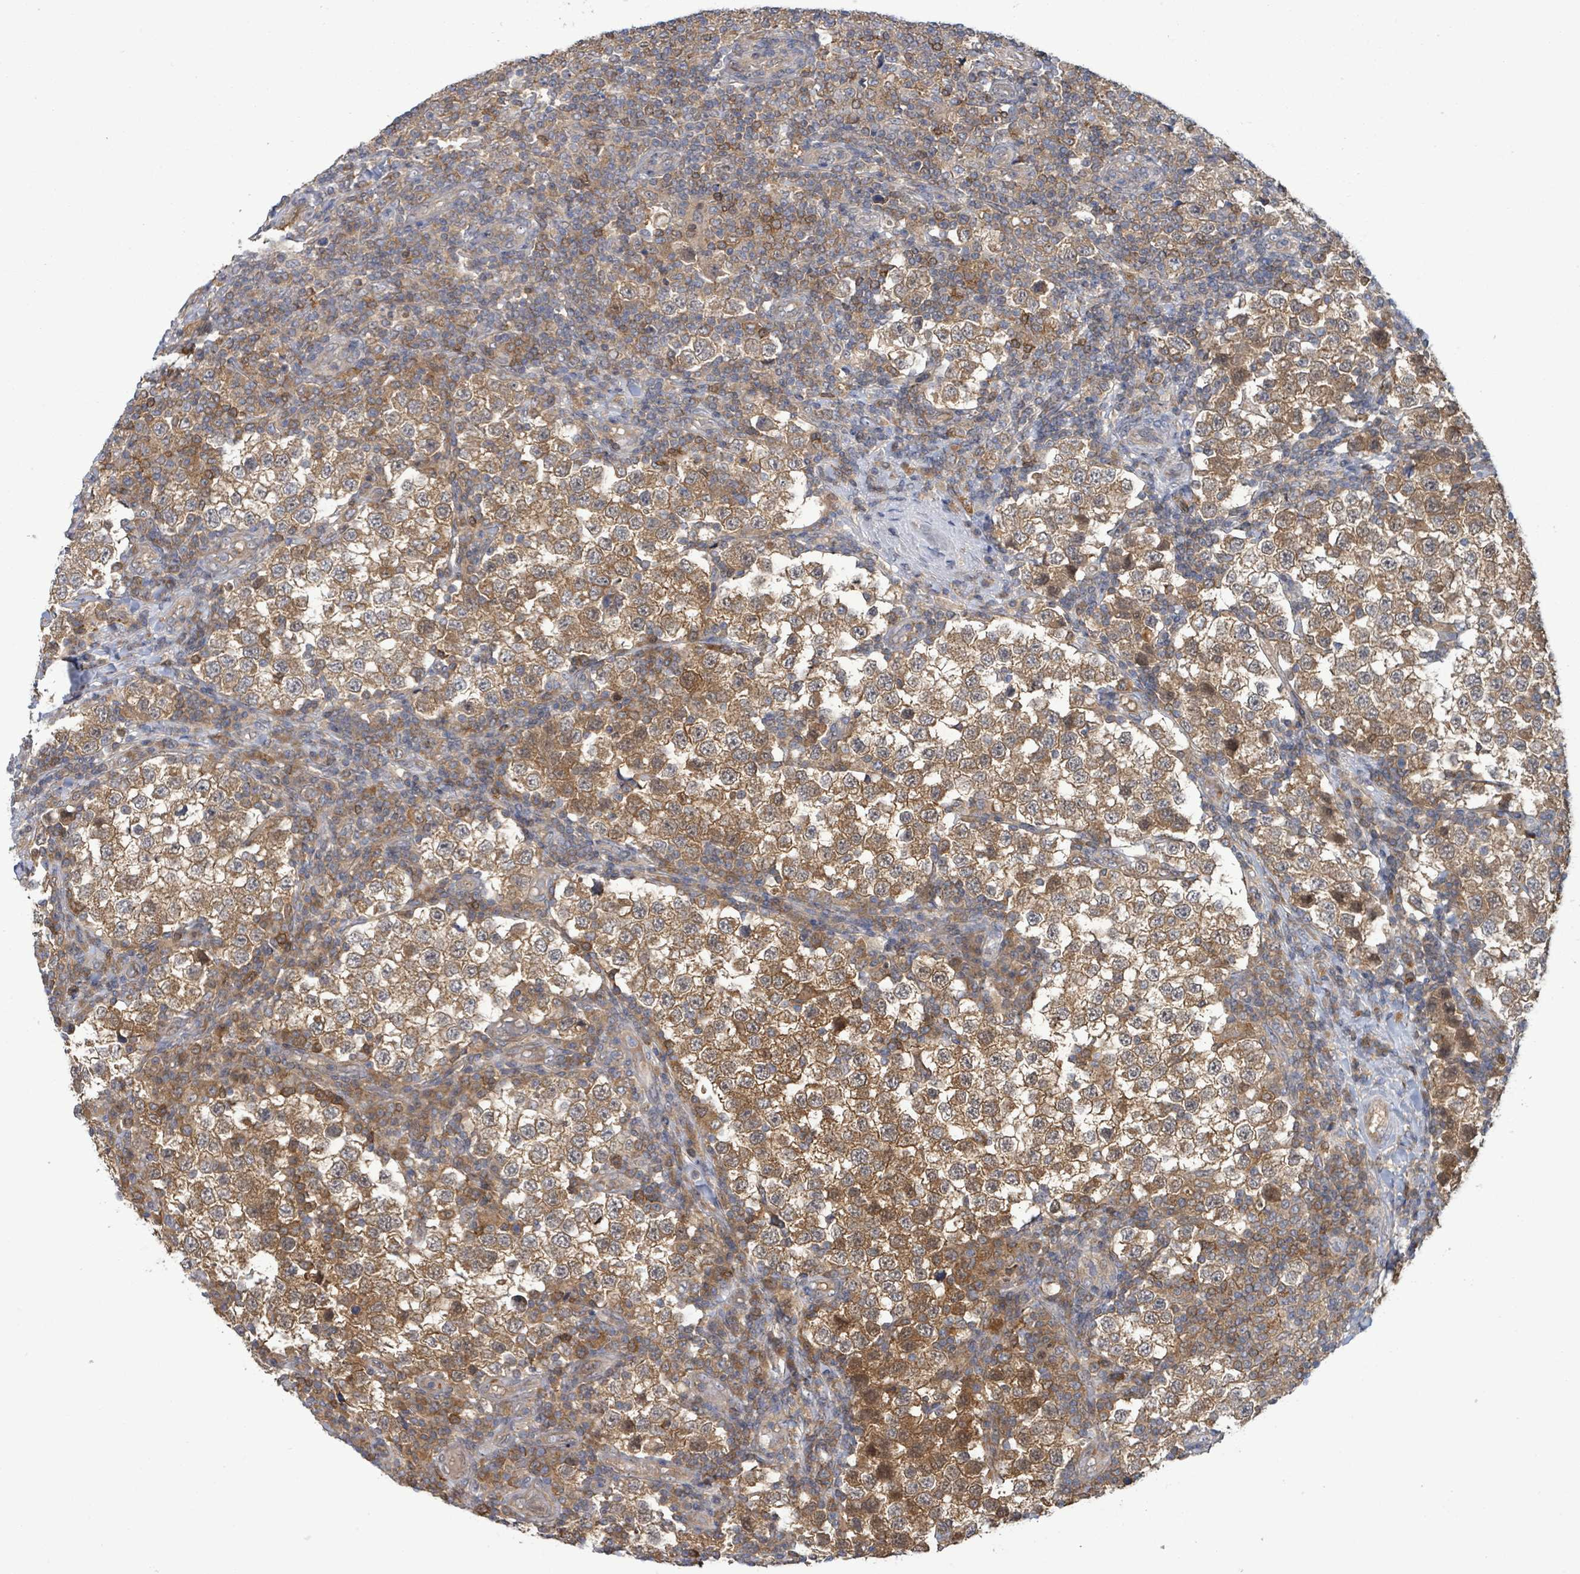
{"staining": {"intensity": "moderate", "quantity": ">75%", "location": "cytoplasmic/membranous"}, "tissue": "testis cancer", "cell_type": "Tumor cells", "image_type": "cancer", "snomed": [{"axis": "morphology", "description": "Seminoma, NOS"}, {"axis": "topography", "description": "Testis"}], "caption": "High-power microscopy captured an IHC histopathology image of testis cancer (seminoma), revealing moderate cytoplasmic/membranous expression in approximately >75% of tumor cells.", "gene": "PGAM1", "patient": {"sex": "male", "age": 34}}